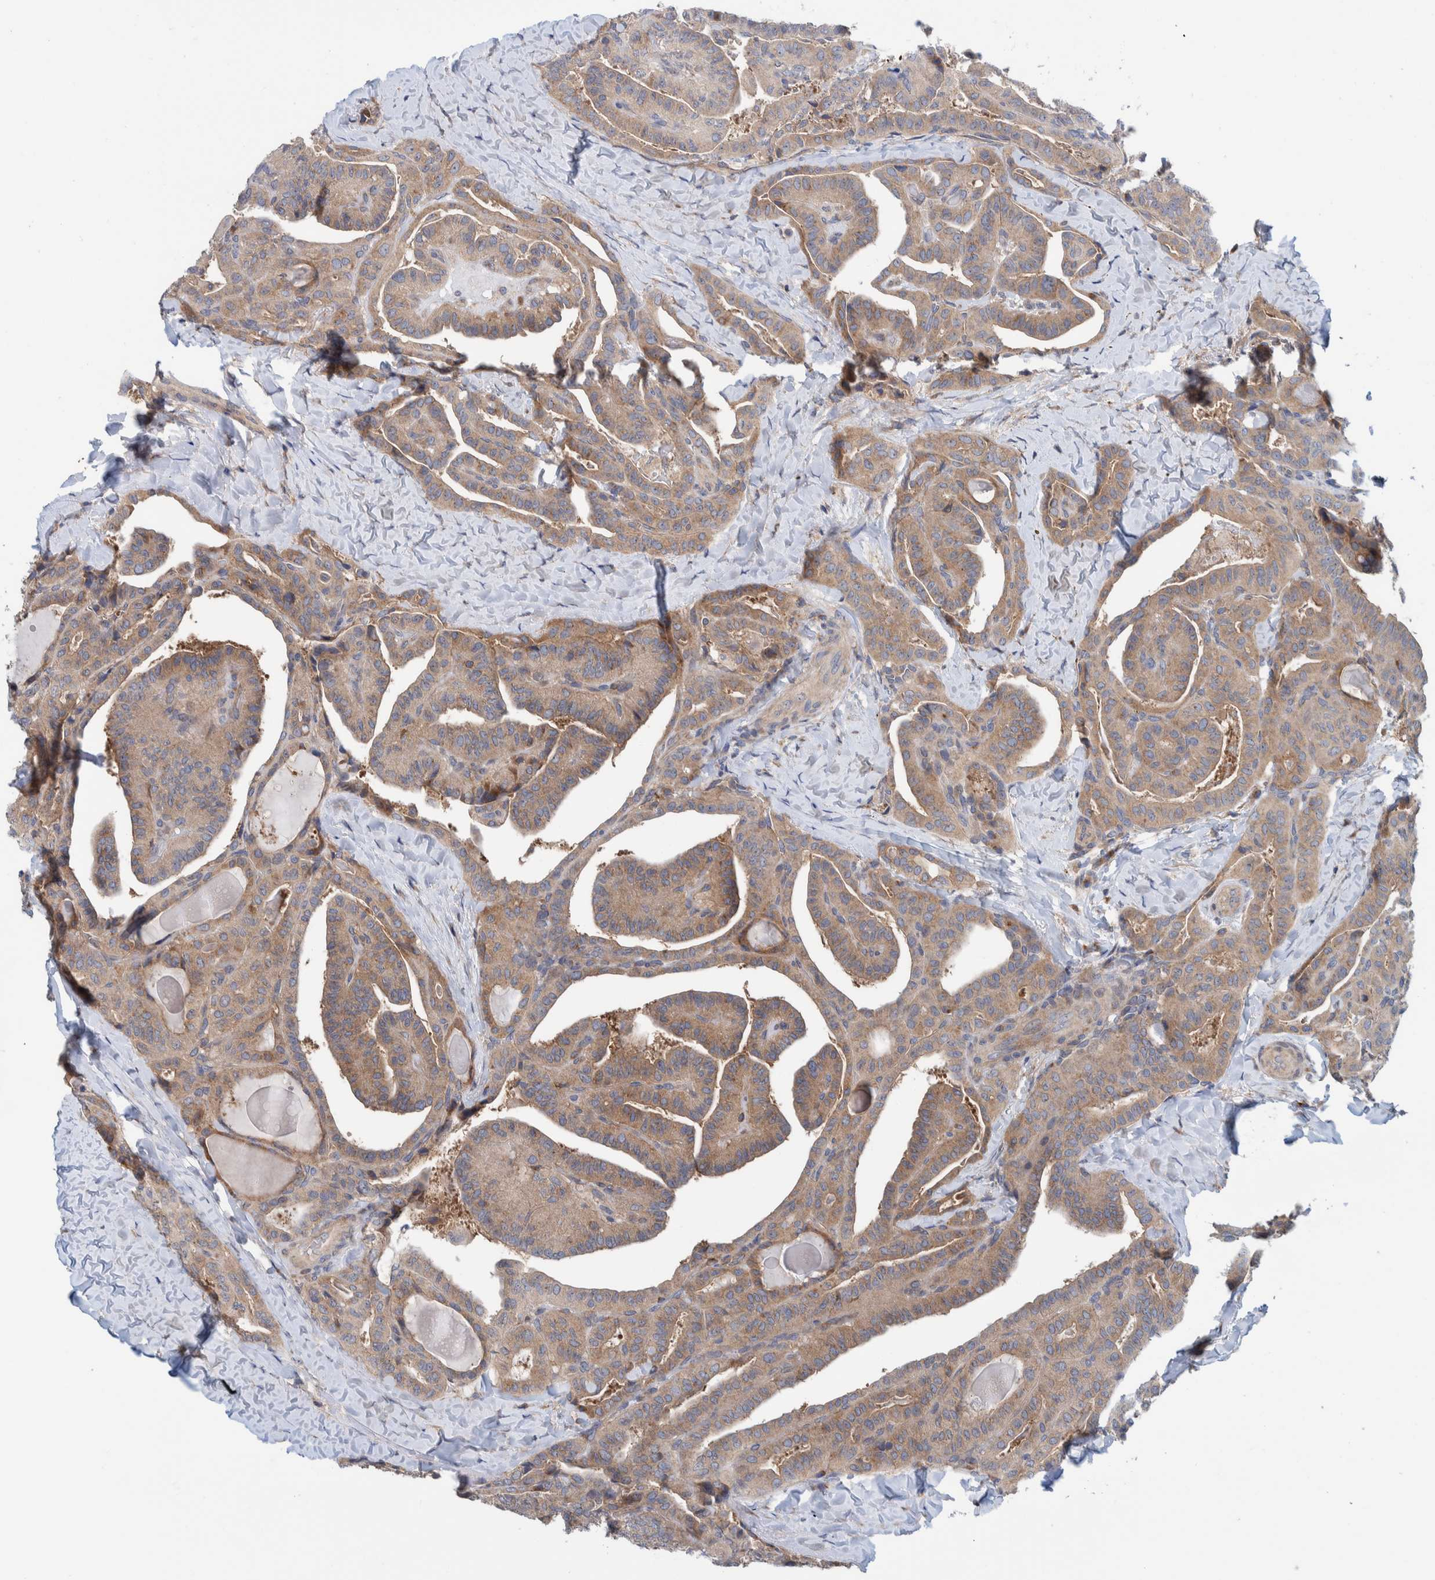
{"staining": {"intensity": "moderate", "quantity": ">75%", "location": "cytoplasmic/membranous"}, "tissue": "thyroid cancer", "cell_type": "Tumor cells", "image_type": "cancer", "snomed": [{"axis": "morphology", "description": "Papillary adenocarcinoma, NOS"}, {"axis": "topography", "description": "Thyroid gland"}], "caption": "Immunohistochemical staining of thyroid papillary adenocarcinoma exhibits medium levels of moderate cytoplasmic/membranous protein staining in approximately >75% of tumor cells.", "gene": "CCM2", "patient": {"sex": "male", "age": 77}}